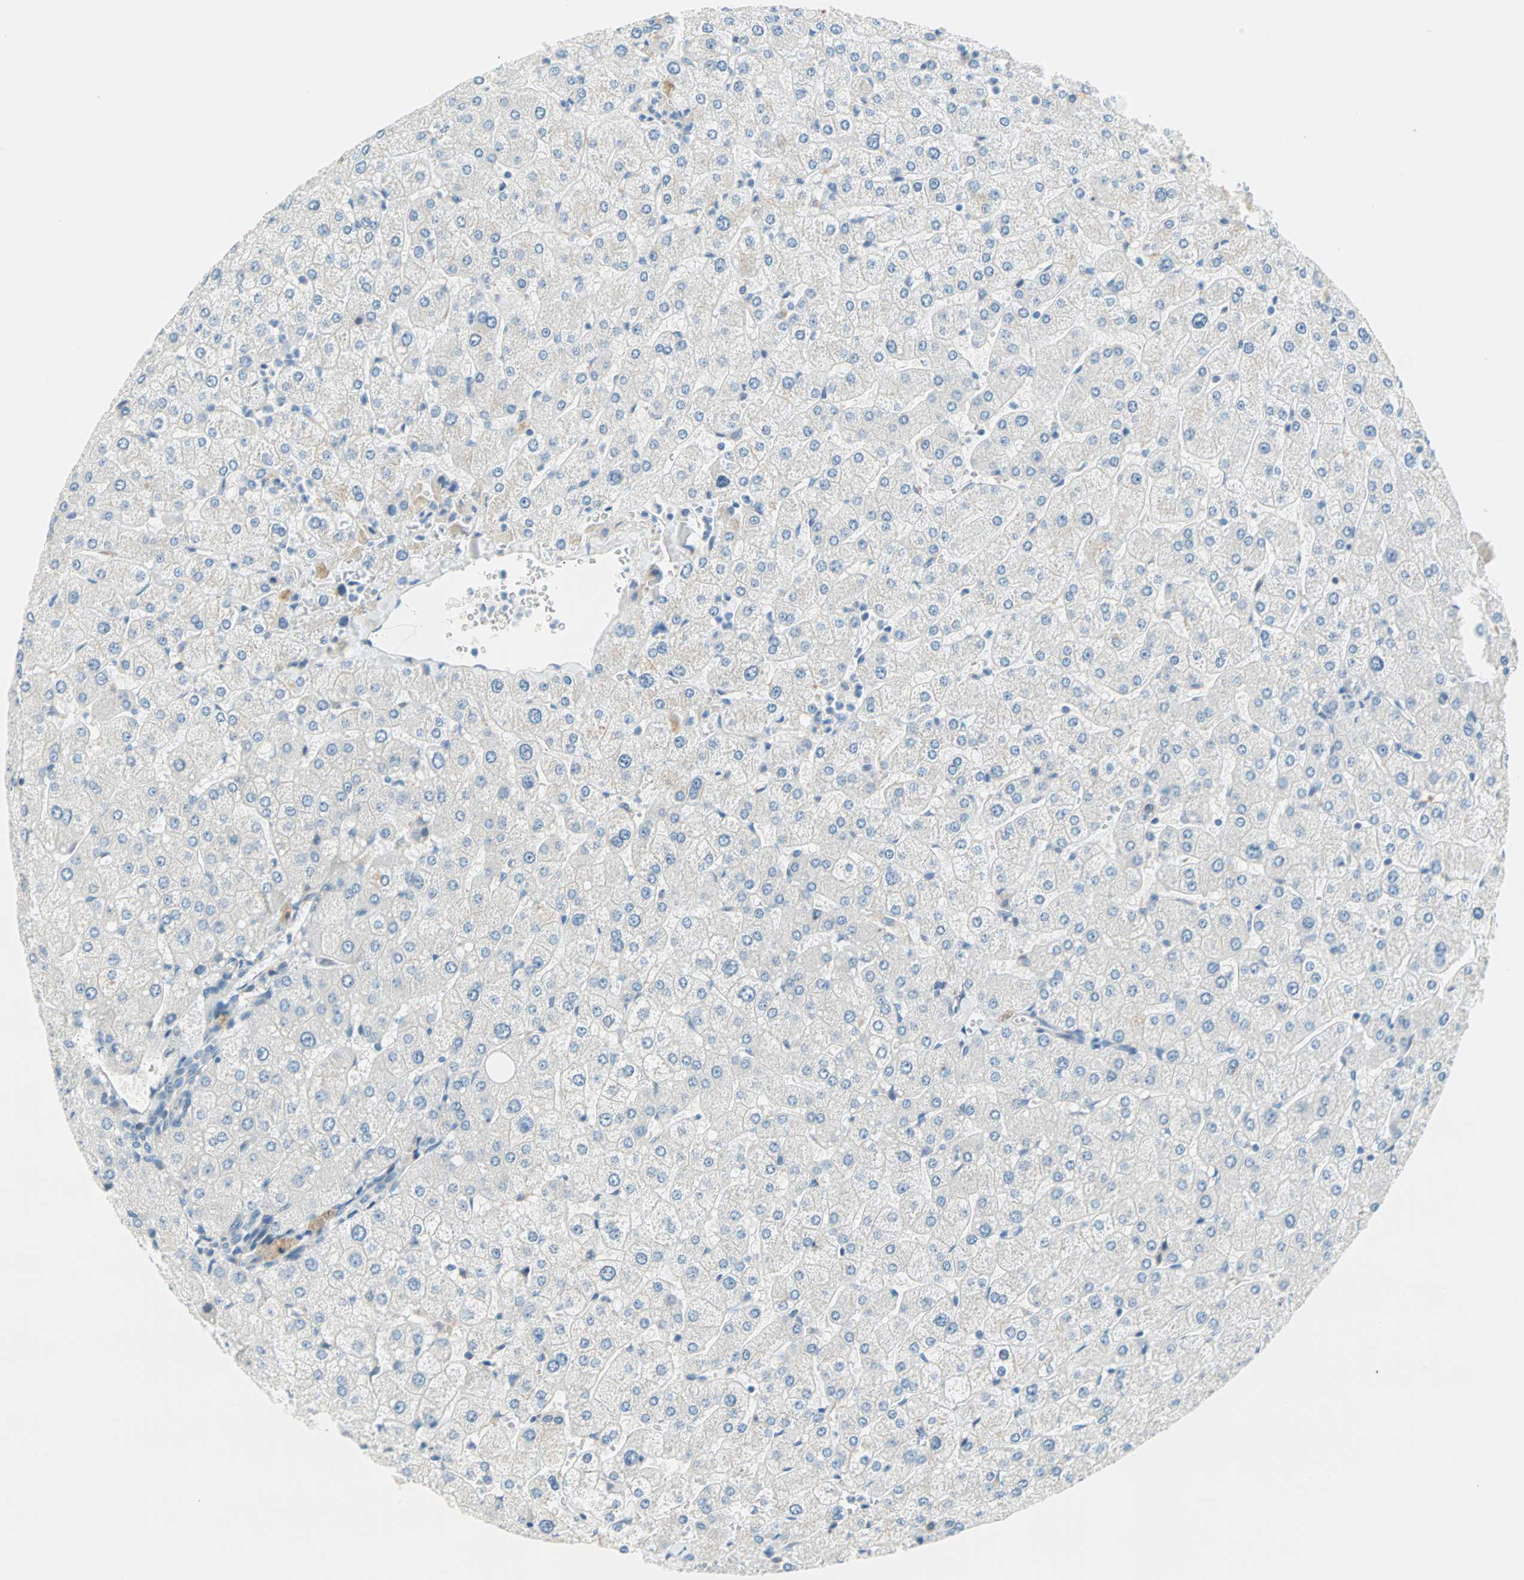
{"staining": {"intensity": "negative", "quantity": "none", "location": "none"}, "tissue": "liver", "cell_type": "Cholangiocytes", "image_type": "normal", "snomed": [{"axis": "morphology", "description": "Normal tissue, NOS"}, {"axis": "topography", "description": "Liver"}], "caption": "Immunohistochemistry micrograph of unremarkable liver: human liver stained with DAB (3,3'-diaminobenzidine) demonstrates no significant protein expression in cholangiocytes.", "gene": "TMEM163", "patient": {"sex": "male", "age": 55}}